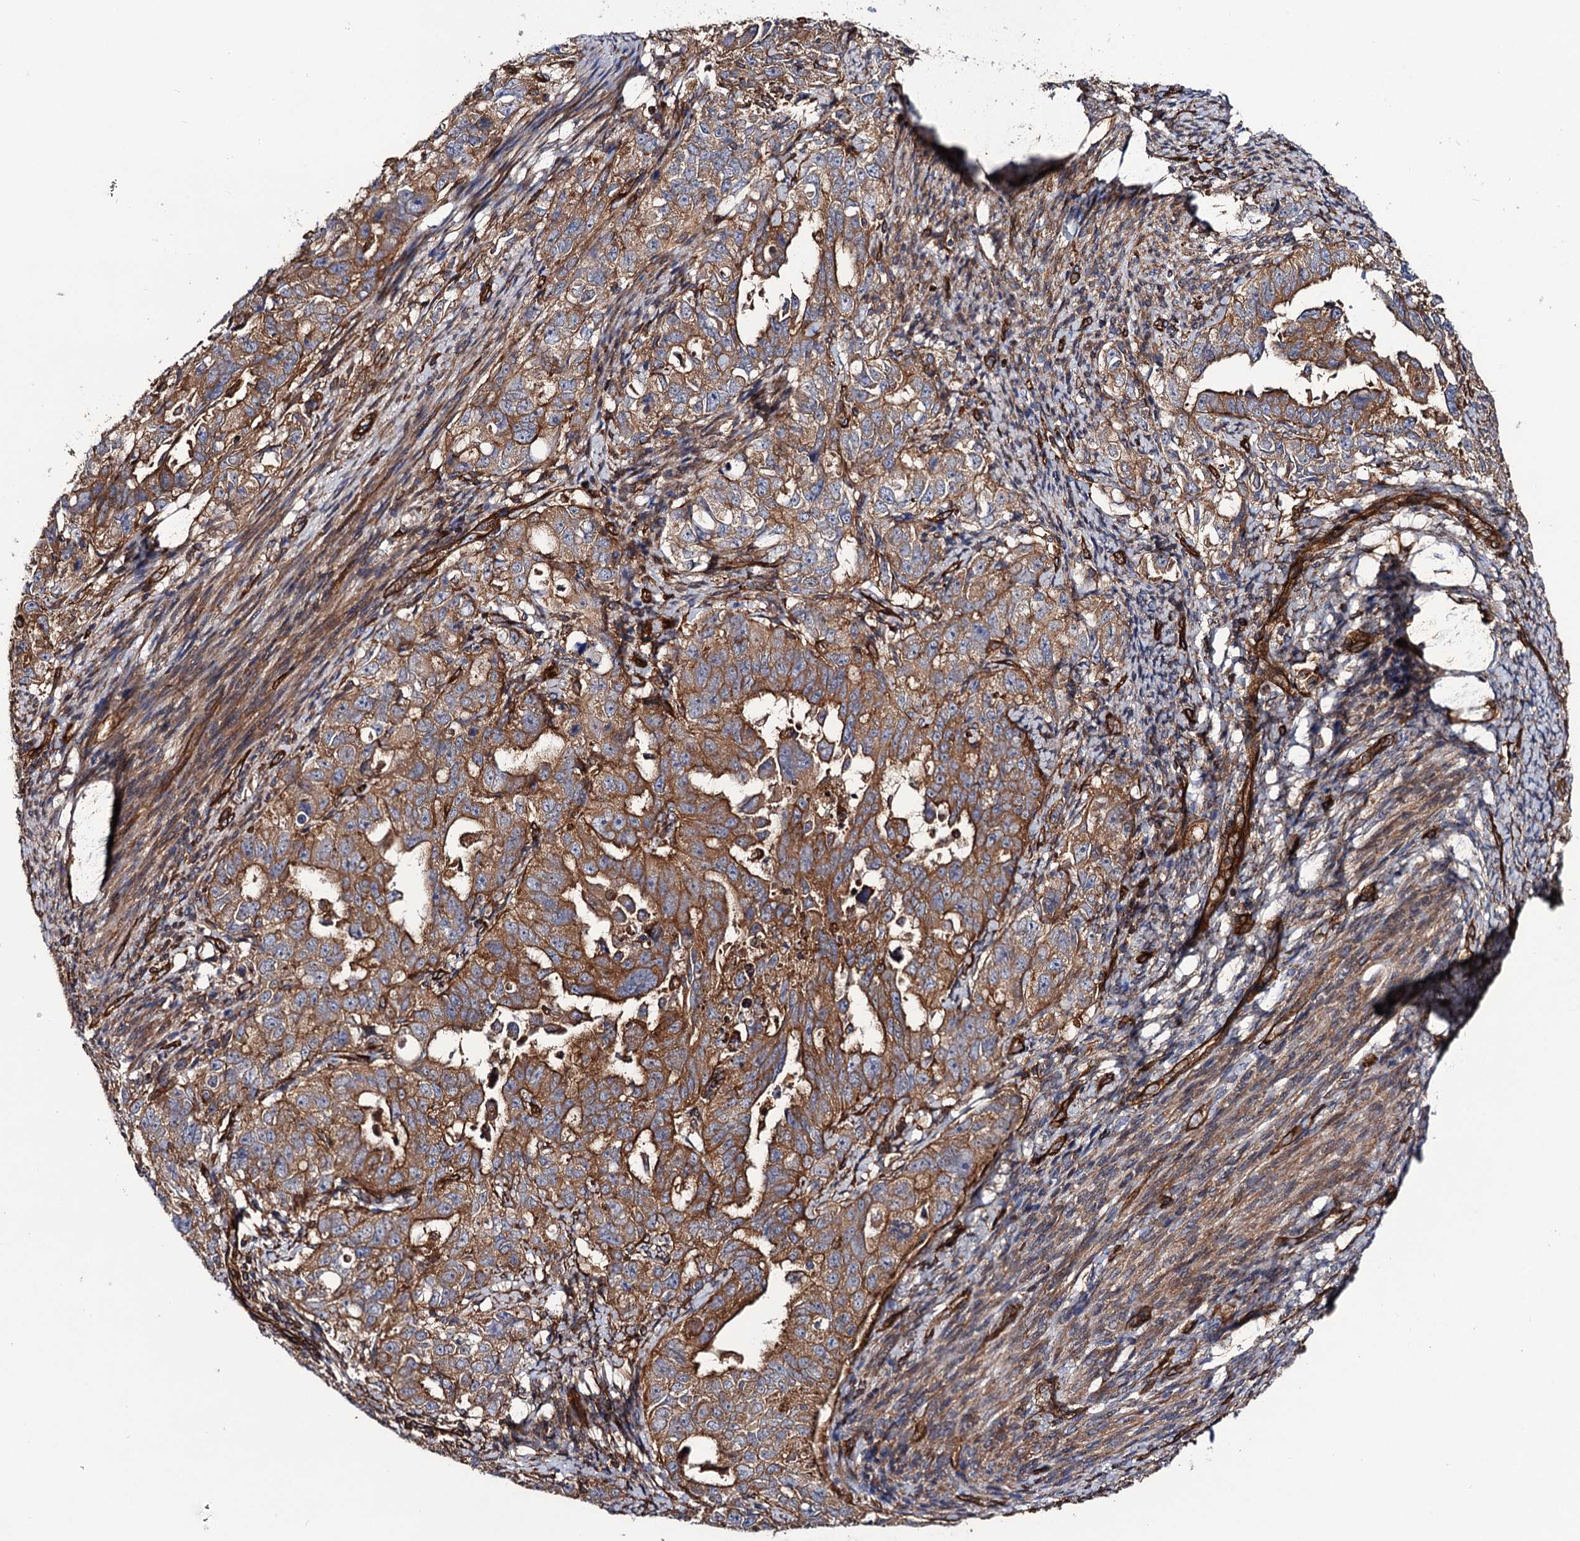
{"staining": {"intensity": "moderate", "quantity": ">75%", "location": "cytoplasmic/membranous"}, "tissue": "endometrial cancer", "cell_type": "Tumor cells", "image_type": "cancer", "snomed": [{"axis": "morphology", "description": "Adenocarcinoma, NOS"}, {"axis": "topography", "description": "Endometrium"}], "caption": "Protein staining of endometrial cancer tissue reveals moderate cytoplasmic/membranous staining in approximately >75% of tumor cells.", "gene": "CIP2A", "patient": {"sex": "female", "age": 65}}